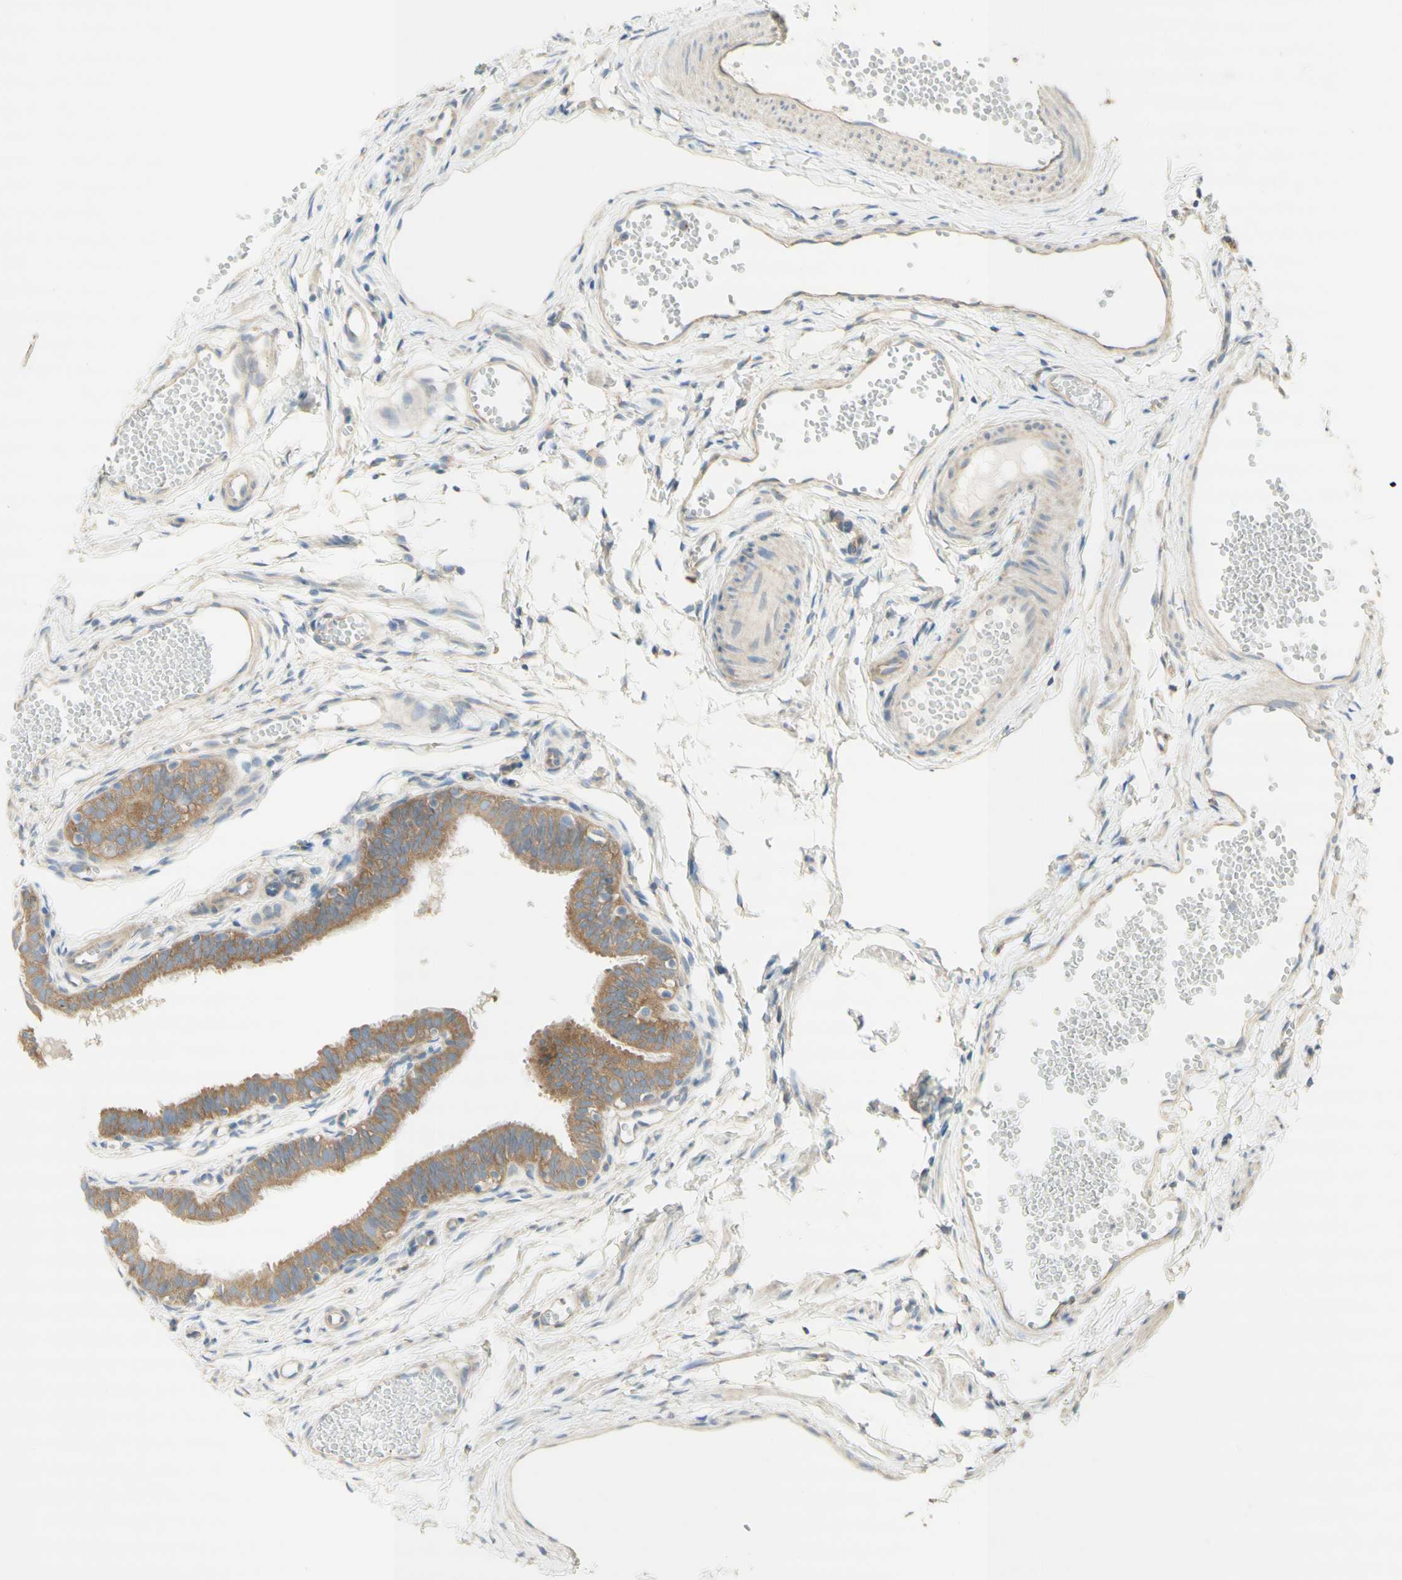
{"staining": {"intensity": "moderate", "quantity": "25%-75%", "location": "cytoplasmic/membranous"}, "tissue": "fallopian tube", "cell_type": "Glandular cells", "image_type": "normal", "snomed": [{"axis": "morphology", "description": "Normal tissue, NOS"}, {"axis": "topography", "description": "Fallopian tube"}, {"axis": "topography", "description": "Placenta"}], "caption": "Human fallopian tube stained with a brown dye reveals moderate cytoplasmic/membranous positive positivity in approximately 25%-75% of glandular cells.", "gene": "DYNC1H1", "patient": {"sex": "female", "age": 34}}